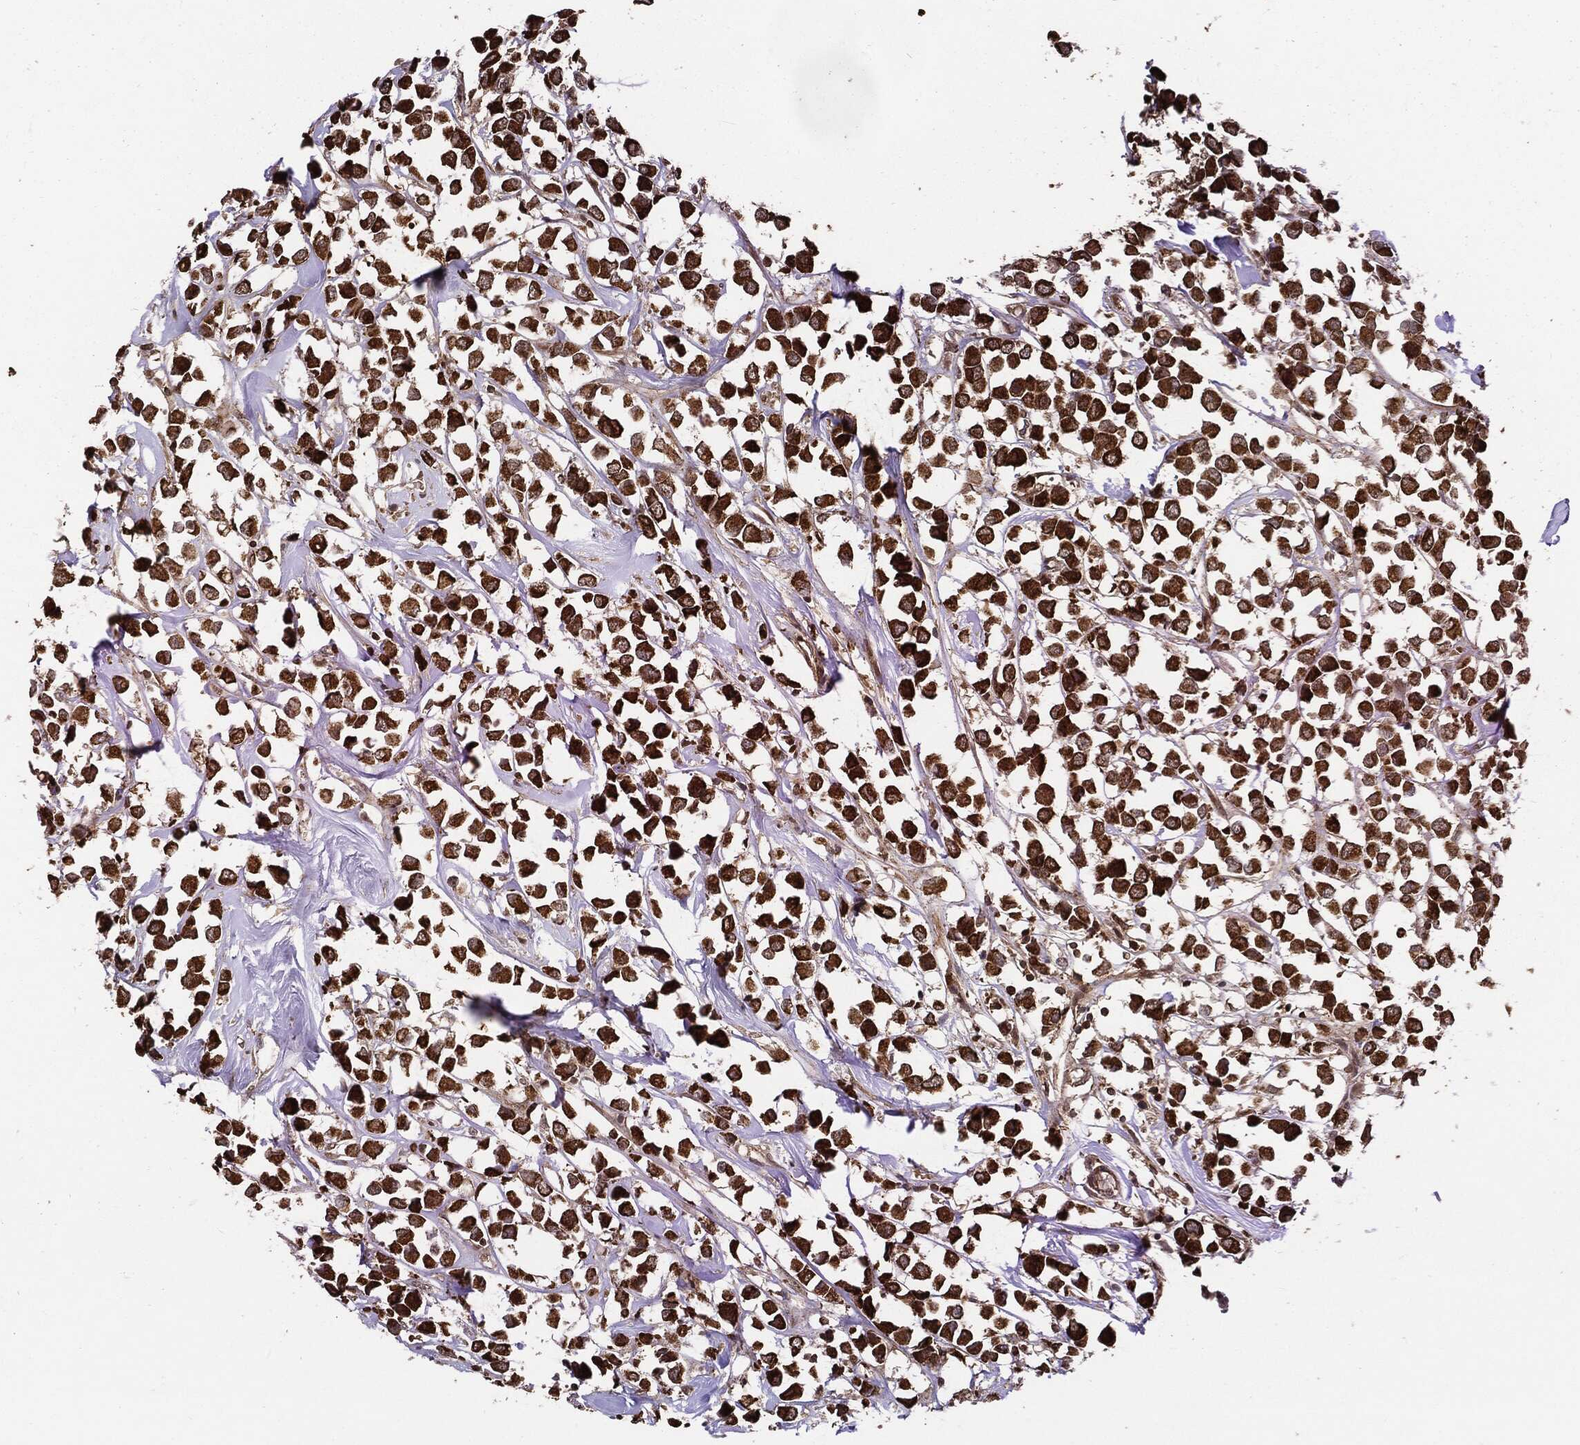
{"staining": {"intensity": "strong", "quantity": ">75%", "location": "cytoplasmic/membranous,nuclear"}, "tissue": "breast cancer", "cell_type": "Tumor cells", "image_type": "cancer", "snomed": [{"axis": "morphology", "description": "Duct carcinoma"}, {"axis": "topography", "description": "Breast"}], "caption": "A brown stain highlights strong cytoplasmic/membranous and nuclear staining of a protein in breast infiltrating ductal carcinoma tumor cells.", "gene": "CUTA", "patient": {"sex": "female", "age": 61}}